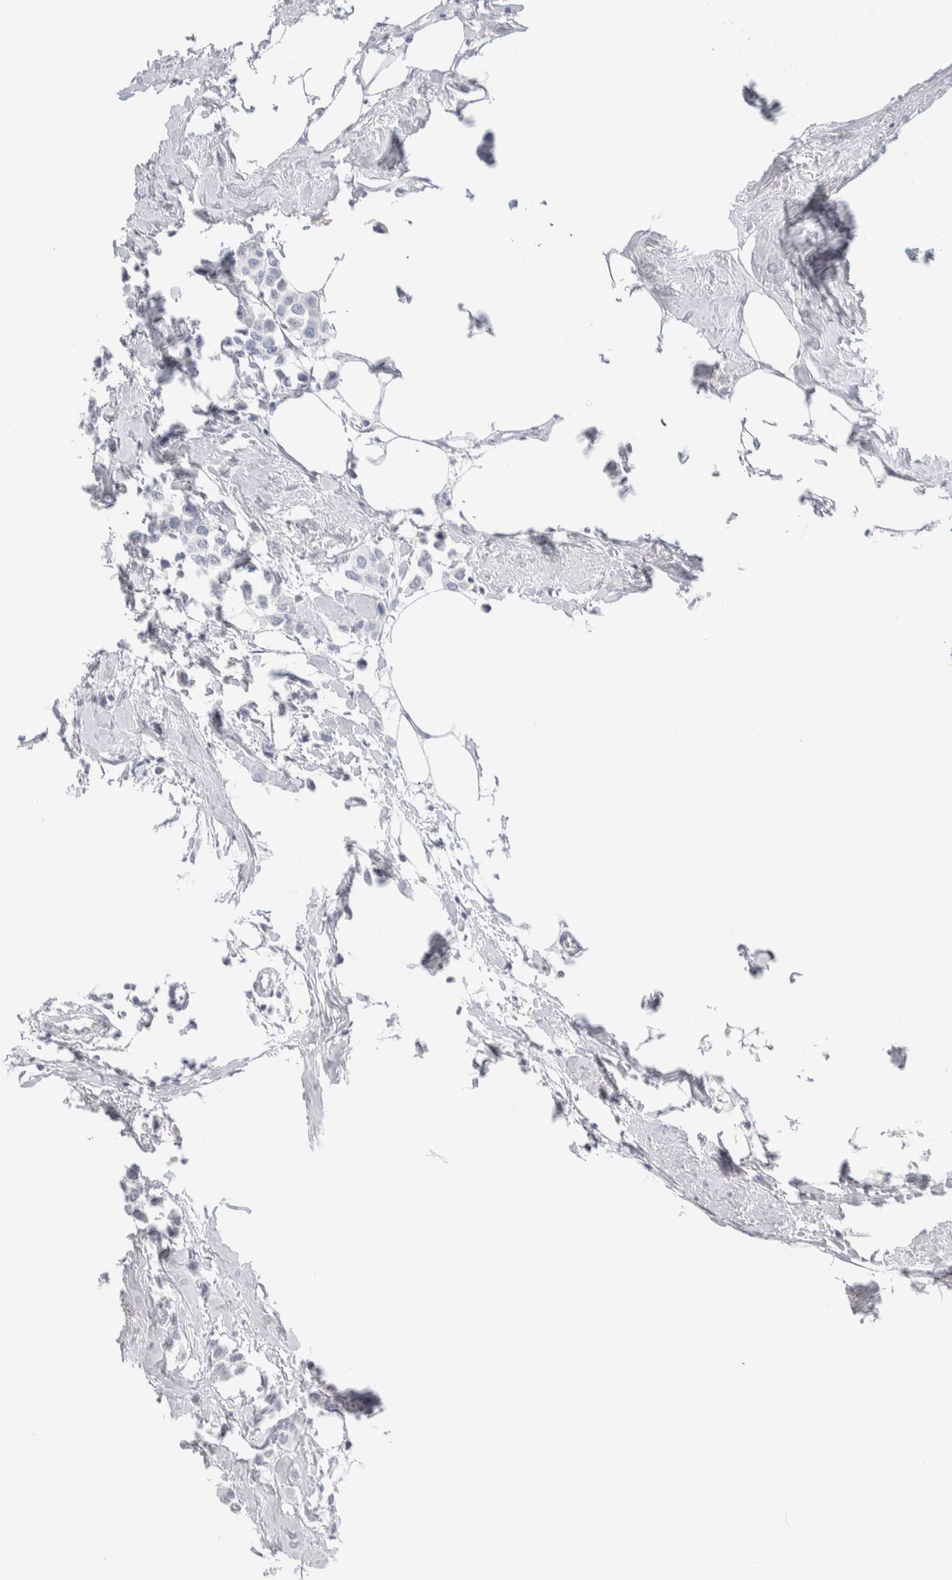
{"staining": {"intensity": "negative", "quantity": "none", "location": "none"}, "tissue": "breast cancer", "cell_type": "Tumor cells", "image_type": "cancer", "snomed": [{"axis": "morphology", "description": "Lobular carcinoma"}, {"axis": "topography", "description": "Breast"}], "caption": "Tumor cells are negative for protein expression in human breast lobular carcinoma.", "gene": "GDA", "patient": {"sex": "female", "age": 51}}